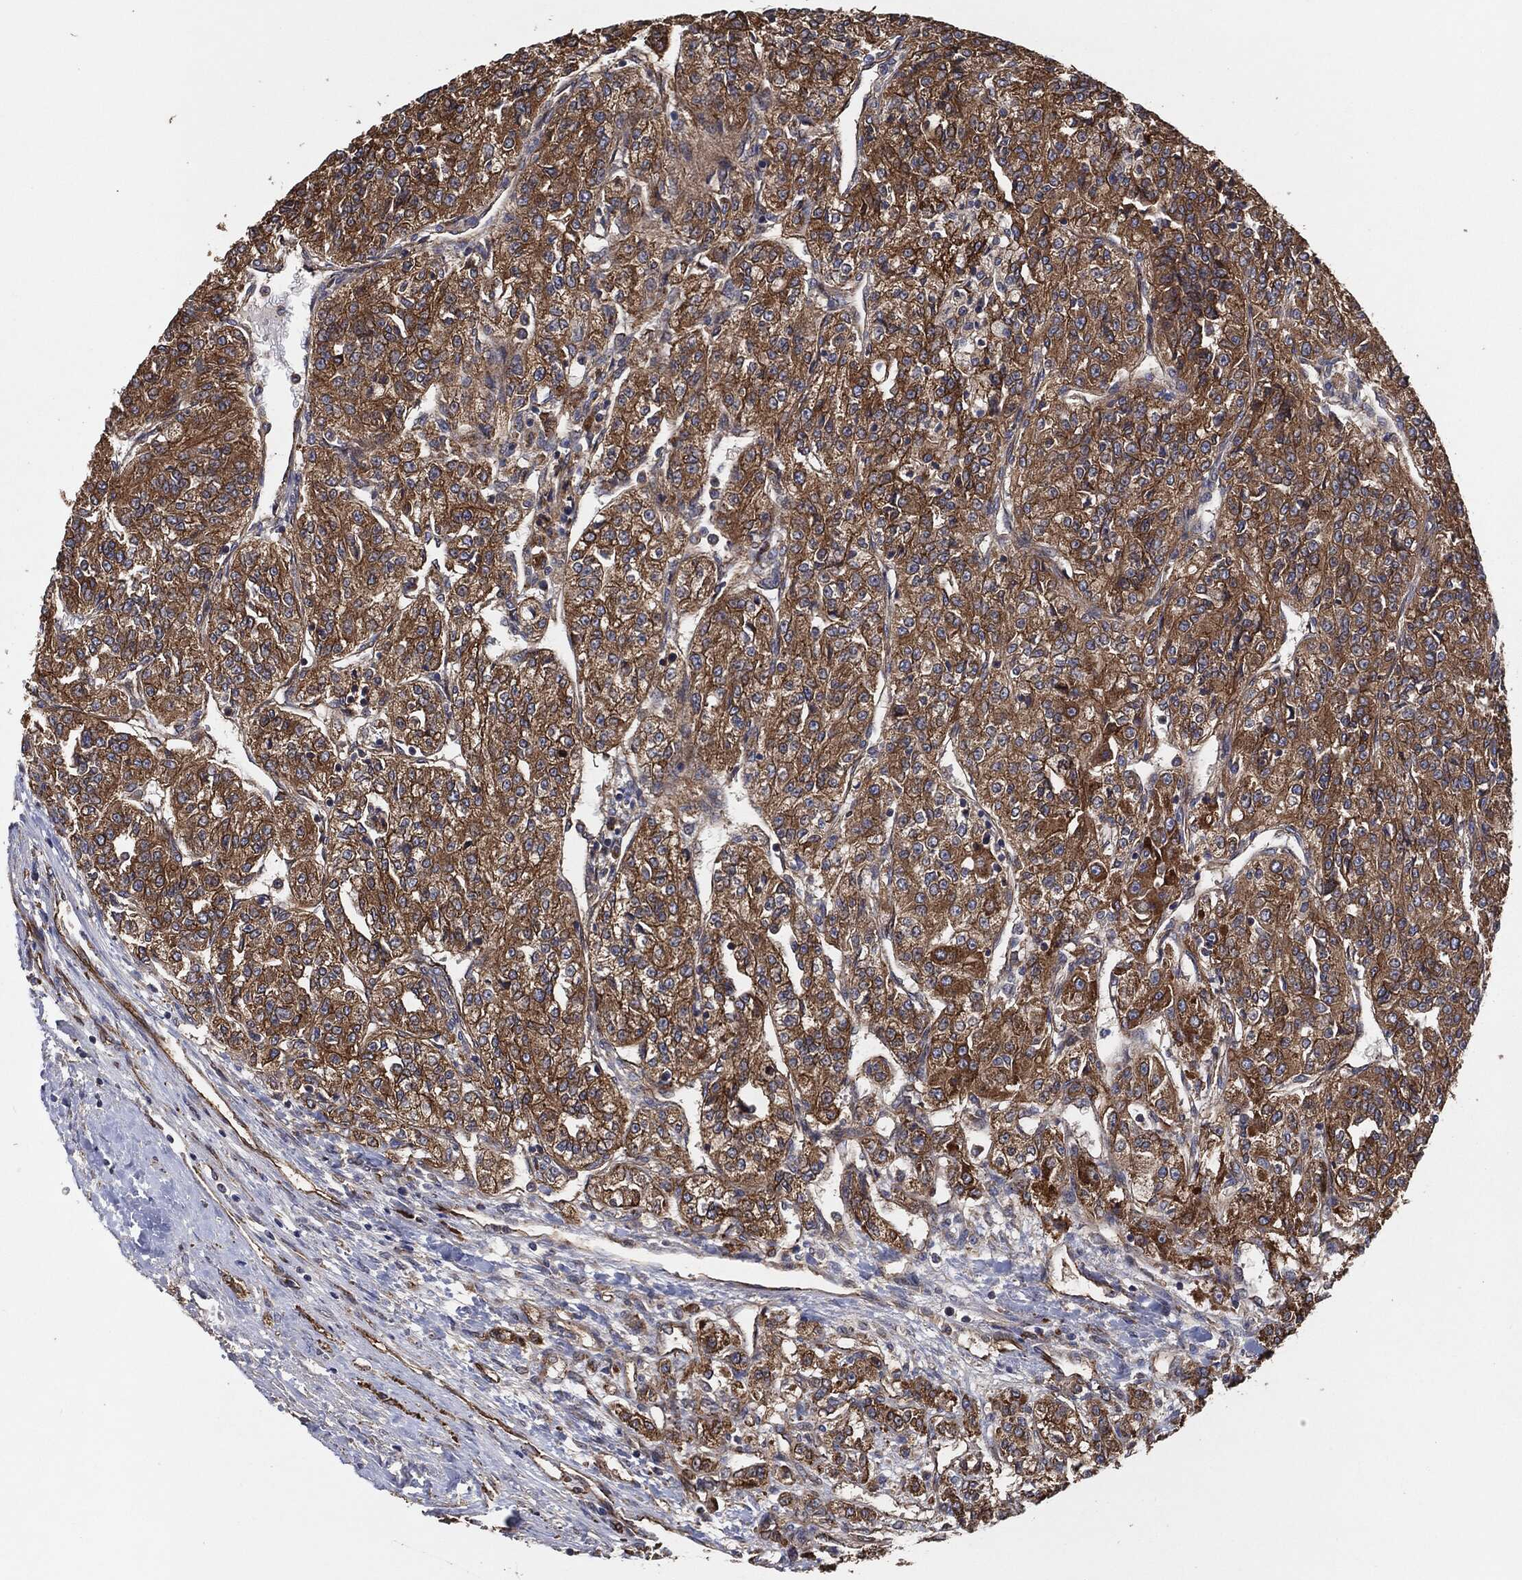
{"staining": {"intensity": "strong", "quantity": "25%-75%", "location": "cytoplasmic/membranous"}, "tissue": "renal cancer", "cell_type": "Tumor cells", "image_type": "cancer", "snomed": [{"axis": "morphology", "description": "Adenocarcinoma, NOS"}, {"axis": "topography", "description": "Kidney"}], "caption": "DAB immunohistochemical staining of human adenocarcinoma (renal) reveals strong cytoplasmic/membranous protein positivity in about 25%-75% of tumor cells.", "gene": "CTNNA1", "patient": {"sex": "female", "age": 63}}